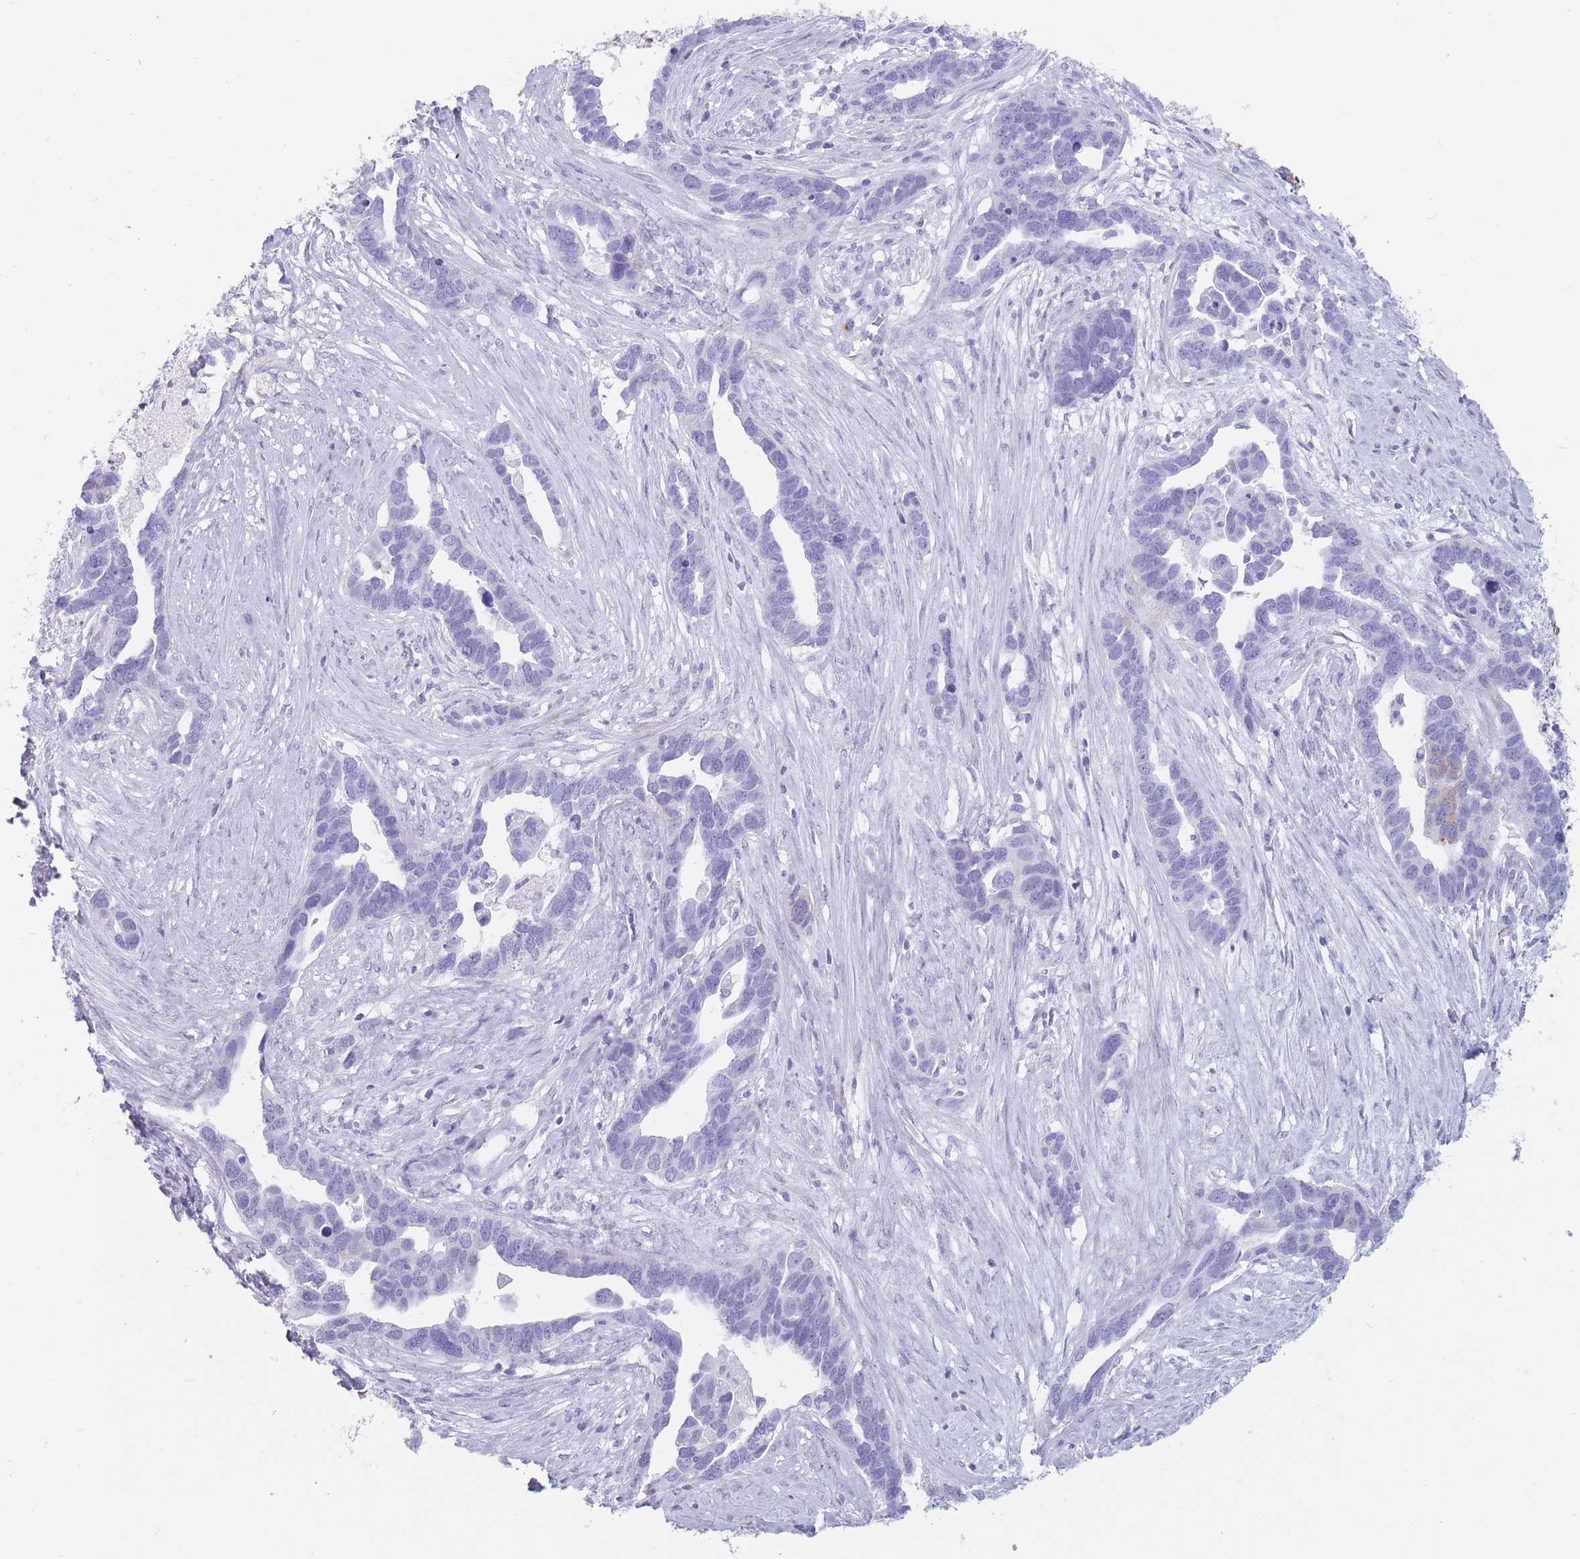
{"staining": {"intensity": "moderate", "quantity": "<25%", "location": "cytoplasmic/membranous"}, "tissue": "ovarian cancer", "cell_type": "Tumor cells", "image_type": "cancer", "snomed": [{"axis": "morphology", "description": "Cystadenocarcinoma, serous, NOS"}, {"axis": "topography", "description": "Ovary"}], "caption": "Immunohistochemical staining of ovarian cancer (serous cystadenocarcinoma) demonstrates low levels of moderate cytoplasmic/membranous protein positivity in about <25% of tumor cells. The staining is performed using DAB brown chromogen to label protein expression. The nuclei are counter-stained blue using hematoxylin.", "gene": "ST3GAL5", "patient": {"sex": "female", "age": 54}}